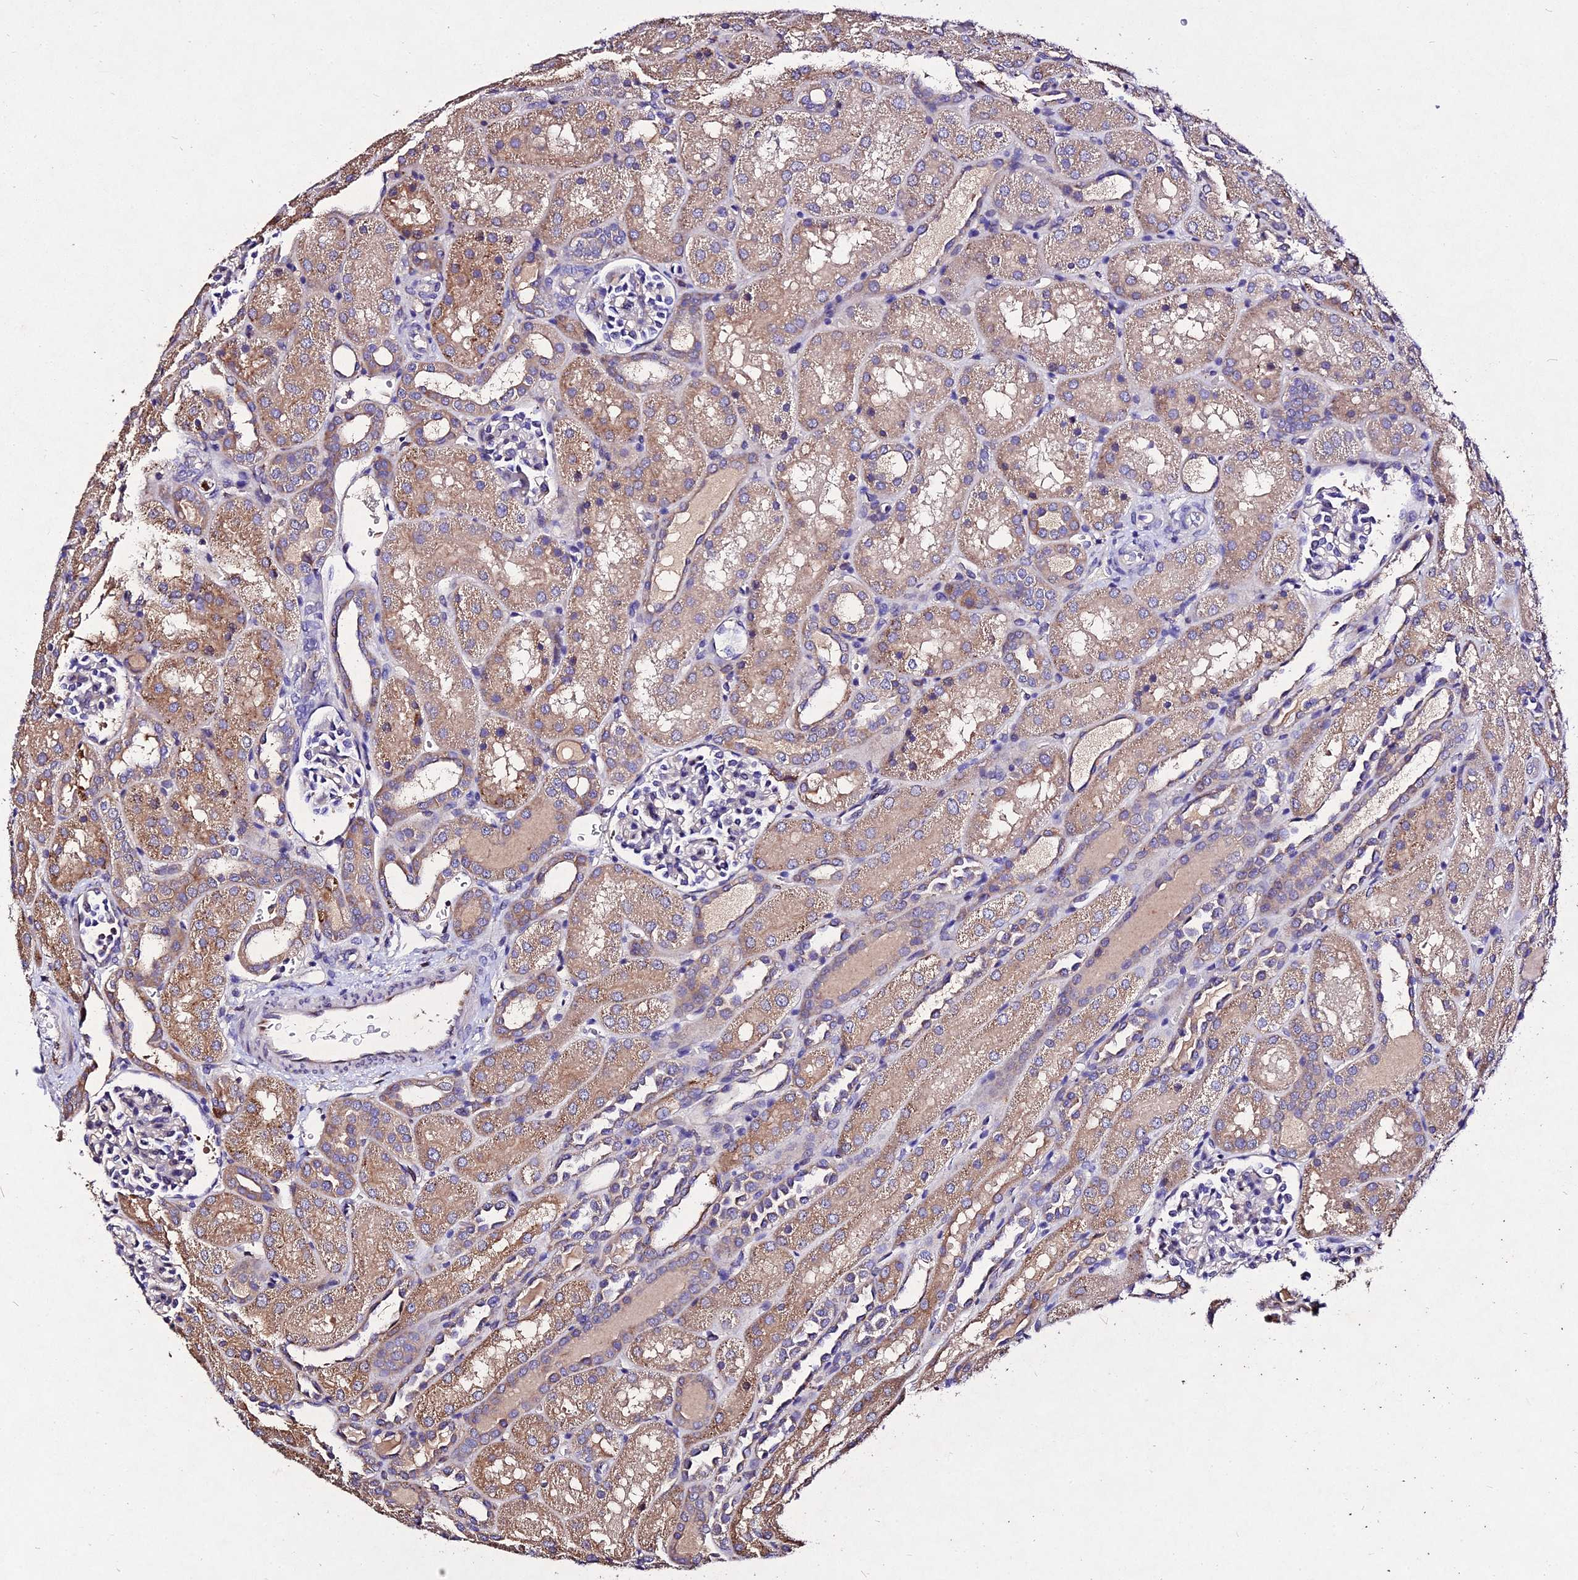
{"staining": {"intensity": "negative", "quantity": "none", "location": "none"}, "tissue": "kidney", "cell_type": "Cells in glomeruli", "image_type": "normal", "snomed": [{"axis": "morphology", "description": "Normal tissue, NOS"}, {"axis": "topography", "description": "Kidney"}], "caption": "High power microscopy histopathology image of an IHC photomicrograph of benign kidney, revealing no significant staining in cells in glomeruli.", "gene": "AP3M1", "patient": {"sex": "male", "age": 1}}